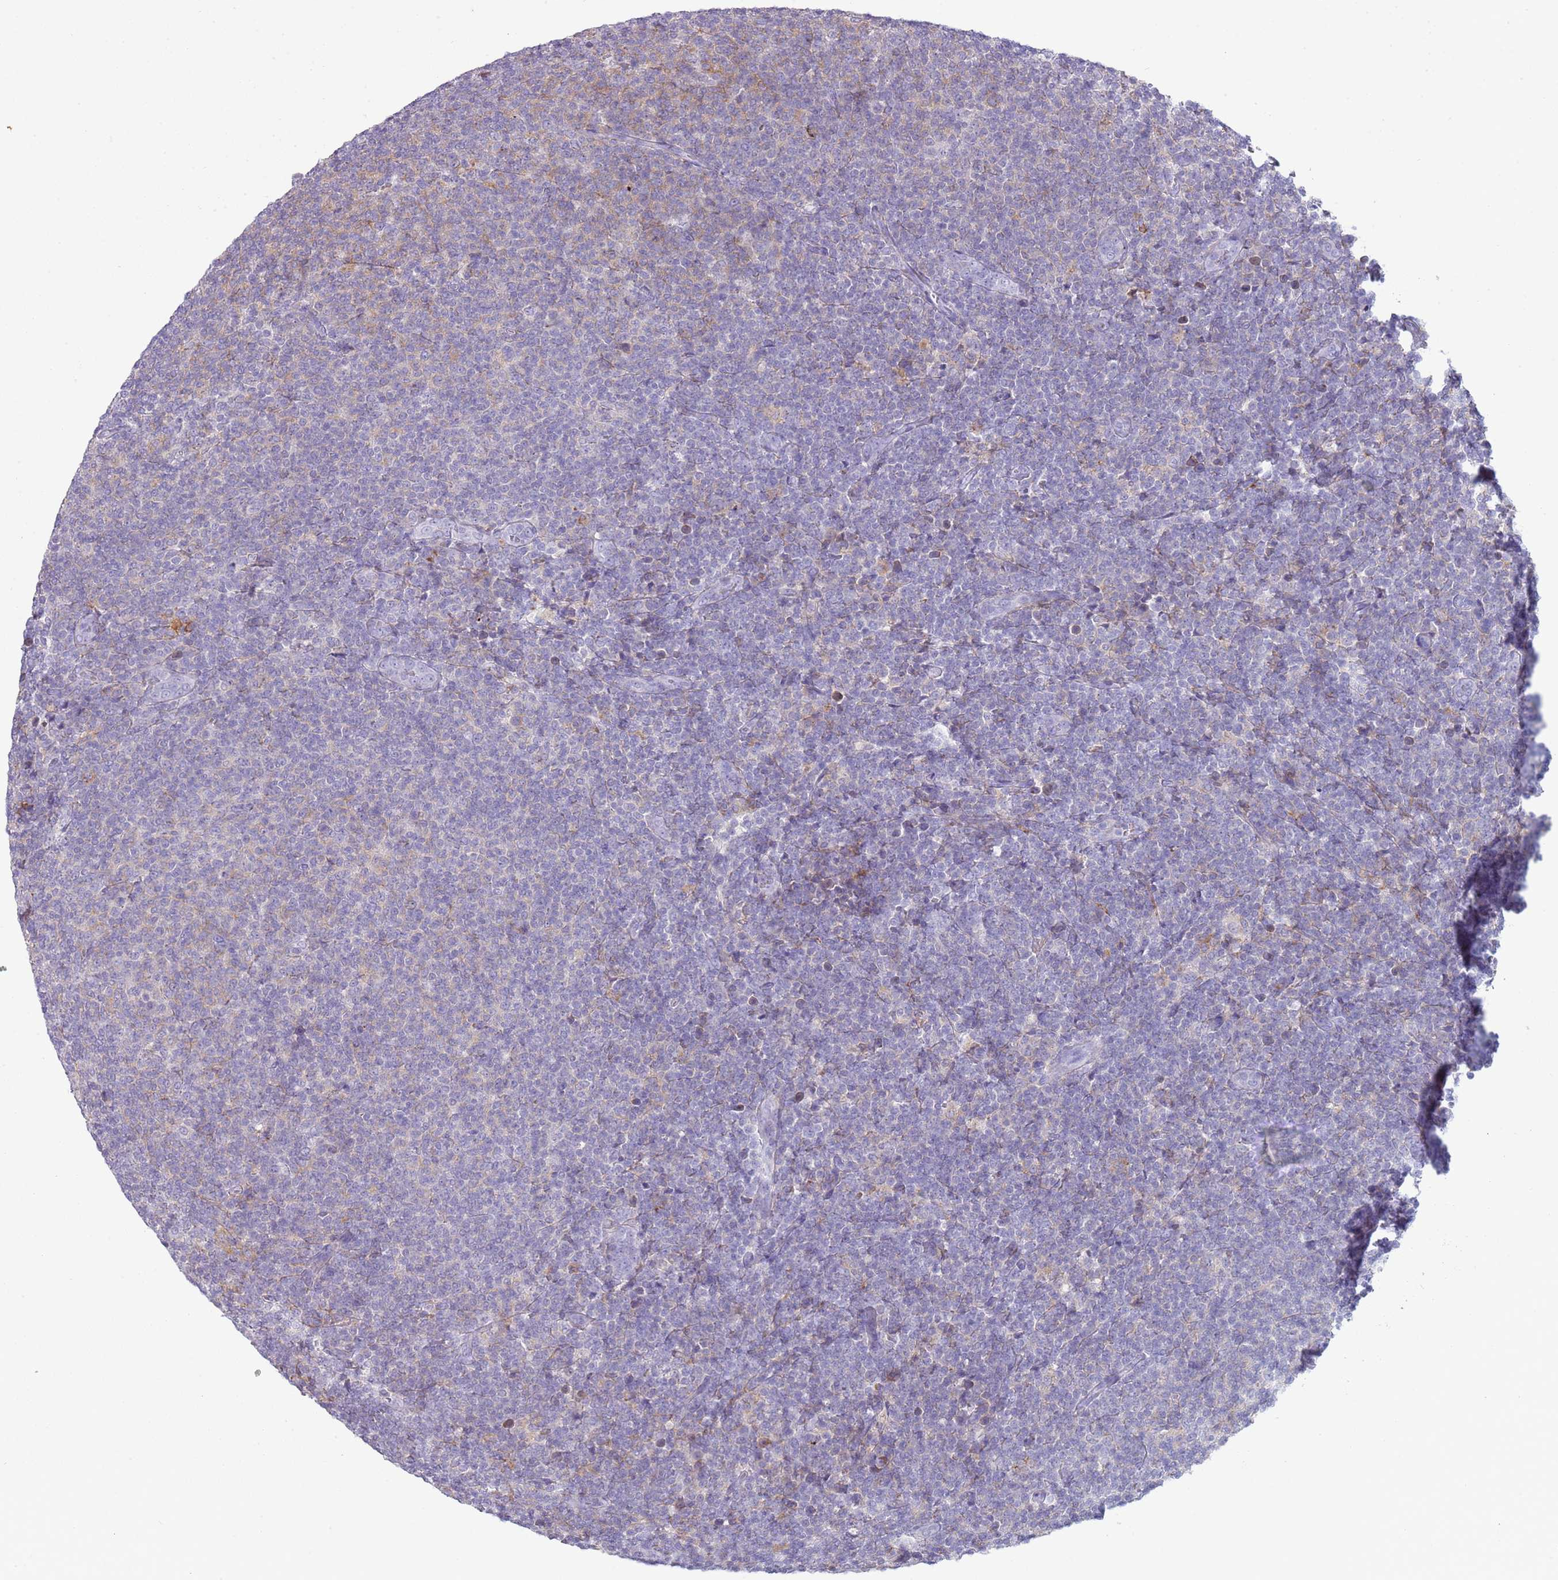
{"staining": {"intensity": "negative", "quantity": "none", "location": "none"}, "tissue": "lymphoma", "cell_type": "Tumor cells", "image_type": "cancer", "snomed": [{"axis": "morphology", "description": "Malignant lymphoma, non-Hodgkin's type, Low grade"}, {"axis": "topography", "description": "Lymph node"}], "caption": "IHC micrograph of neoplastic tissue: human lymphoma stained with DAB displays no significant protein staining in tumor cells.", "gene": "NBPF20", "patient": {"sex": "male", "age": 66}}